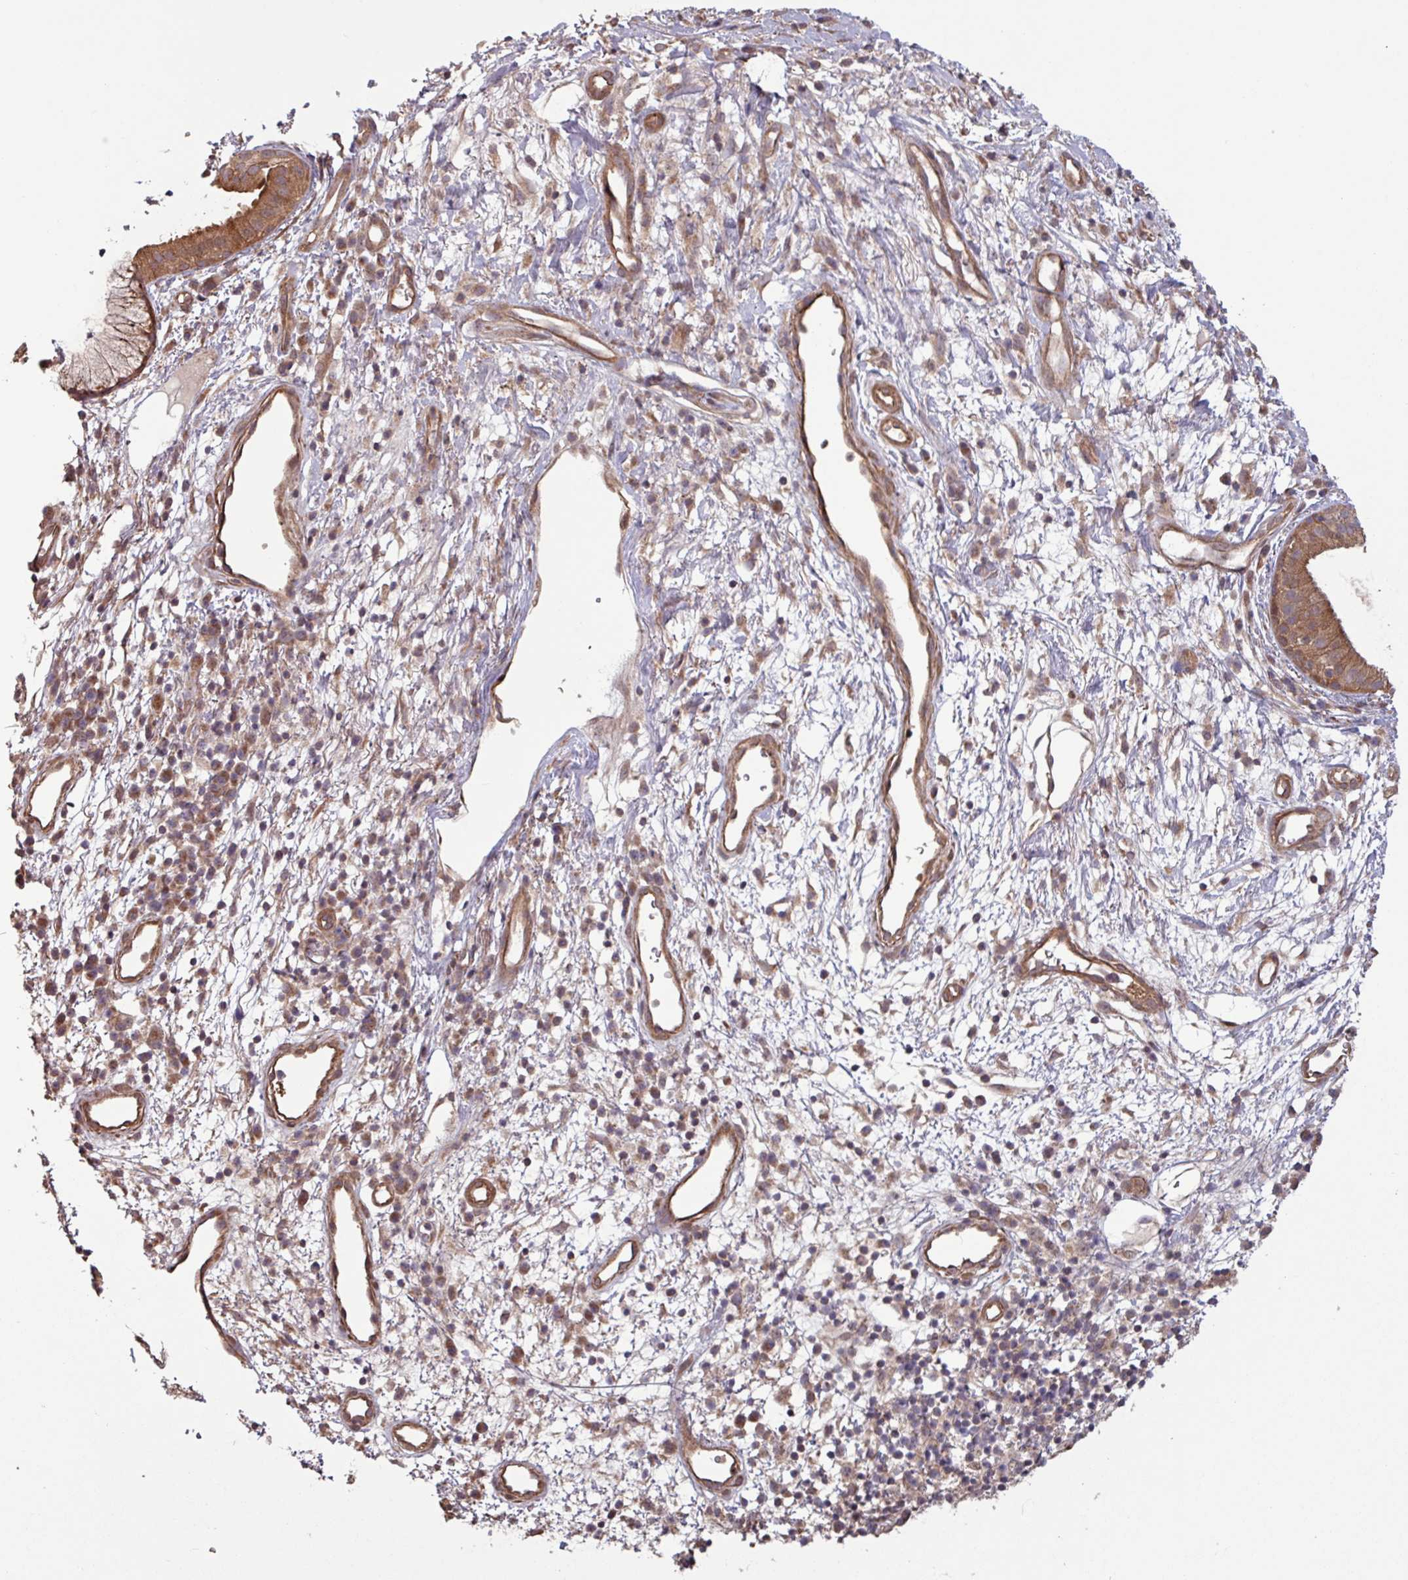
{"staining": {"intensity": "strong", "quantity": ">75%", "location": "cytoplasmic/membranous"}, "tissue": "nasopharynx", "cell_type": "Respiratory epithelial cells", "image_type": "normal", "snomed": [{"axis": "morphology", "description": "Normal tissue, NOS"}, {"axis": "topography", "description": "Cartilage tissue"}, {"axis": "topography", "description": "Nasopharynx"}, {"axis": "topography", "description": "Thyroid gland"}], "caption": "A brown stain labels strong cytoplasmic/membranous positivity of a protein in respiratory epithelial cells of normal nasopharynx. The staining was performed using DAB, with brown indicating positive protein expression. Nuclei are stained blue with hematoxylin.", "gene": "TRABD2A", "patient": {"sex": "male", "age": 63}}